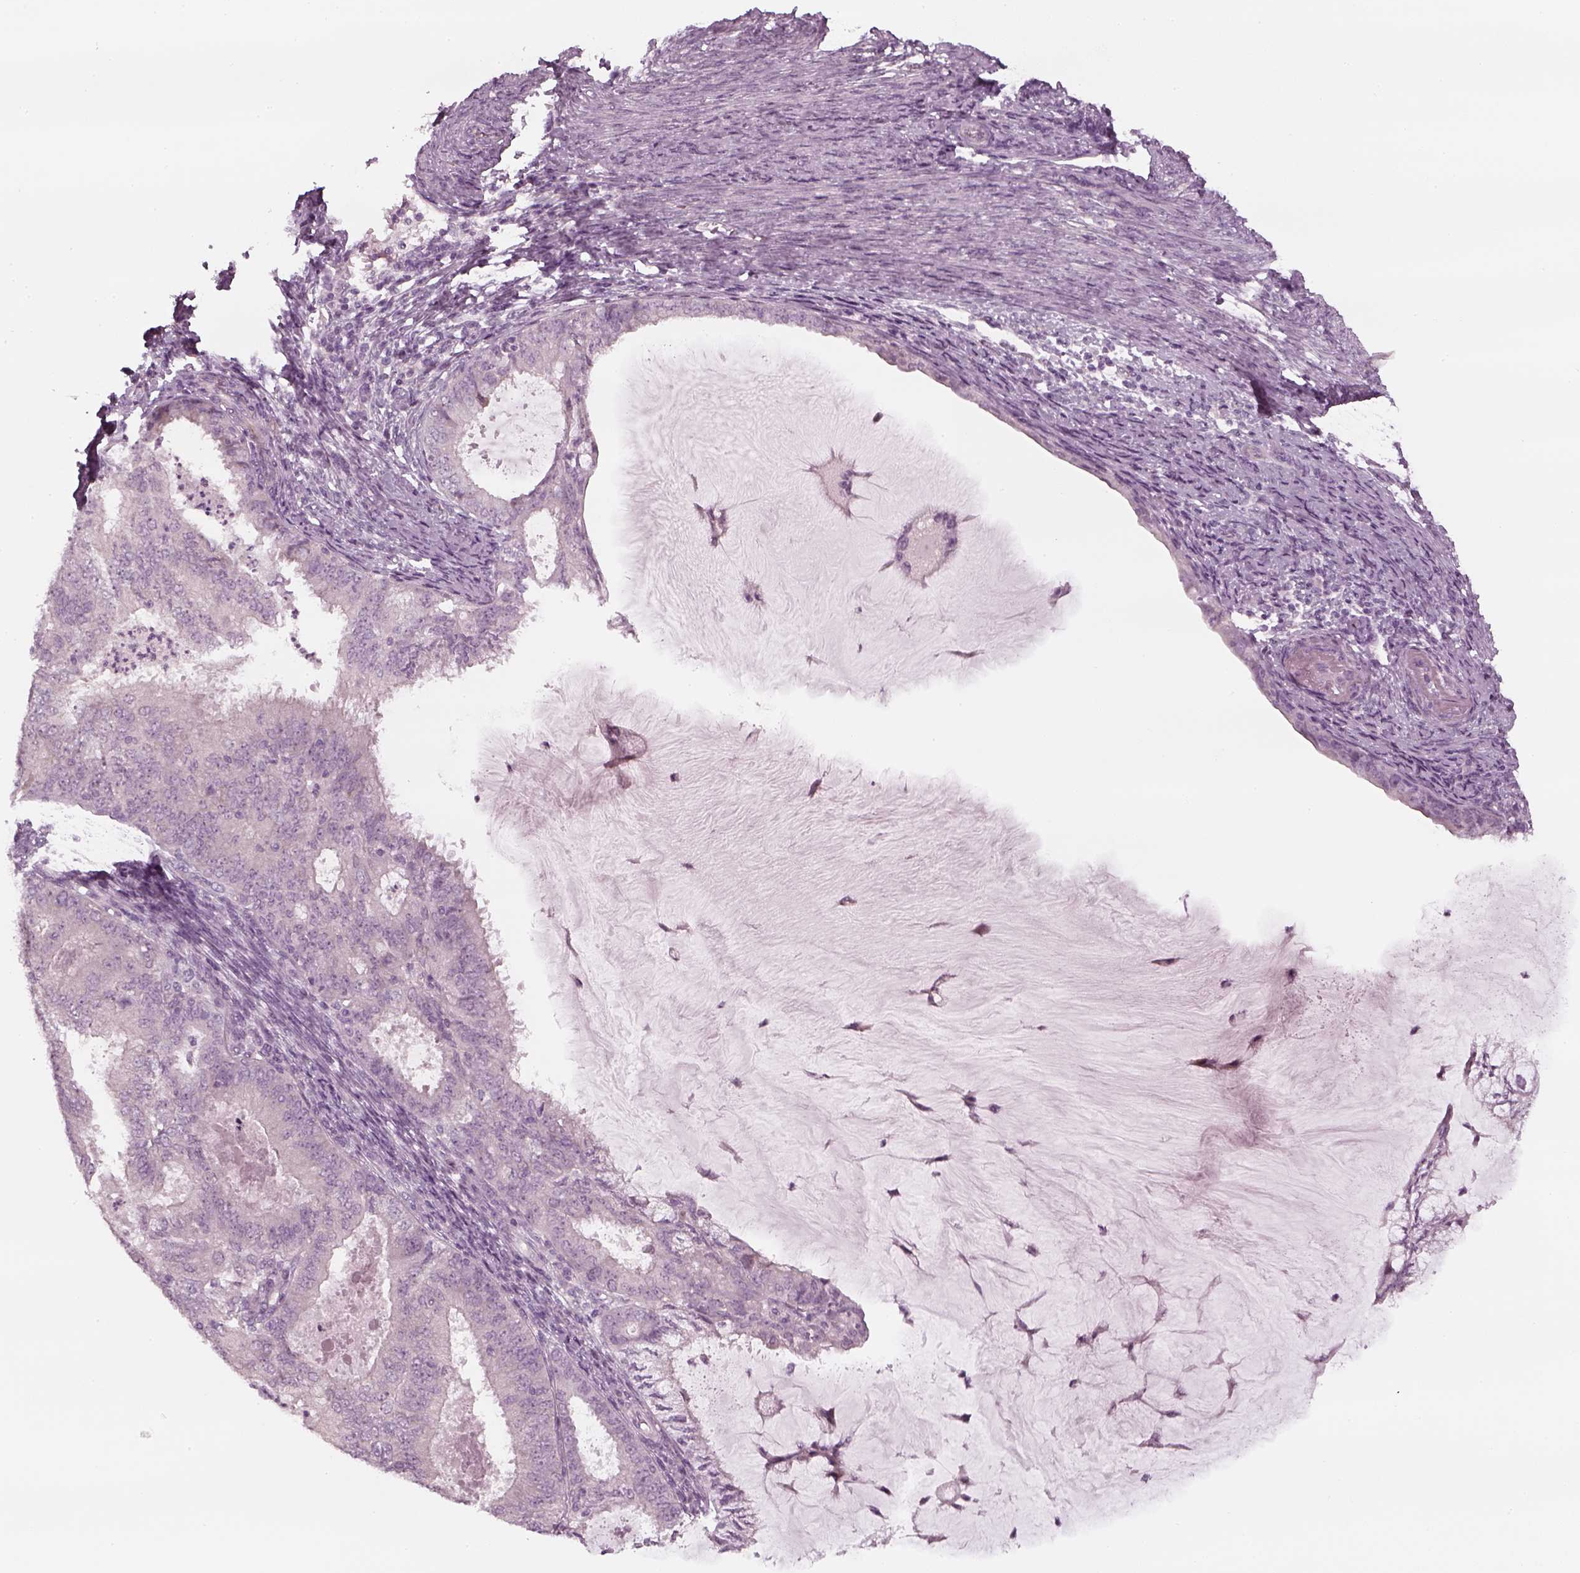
{"staining": {"intensity": "negative", "quantity": "none", "location": "none"}, "tissue": "endometrial cancer", "cell_type": "Tumor cells", "image_type": "cancer", "snomed": [{"axis": "morphology", "description": "Adenocarcinoma, NOS"}, {"axis": "topography", "description": "Endometrium"}], "caption": "A histopathology image of endometrial cancer (adenocarcinoma) stained for a protein shows no brown staining in tumor cells.", "gene": "PNMT", "patient": {"sex": "female", "age": 57}}